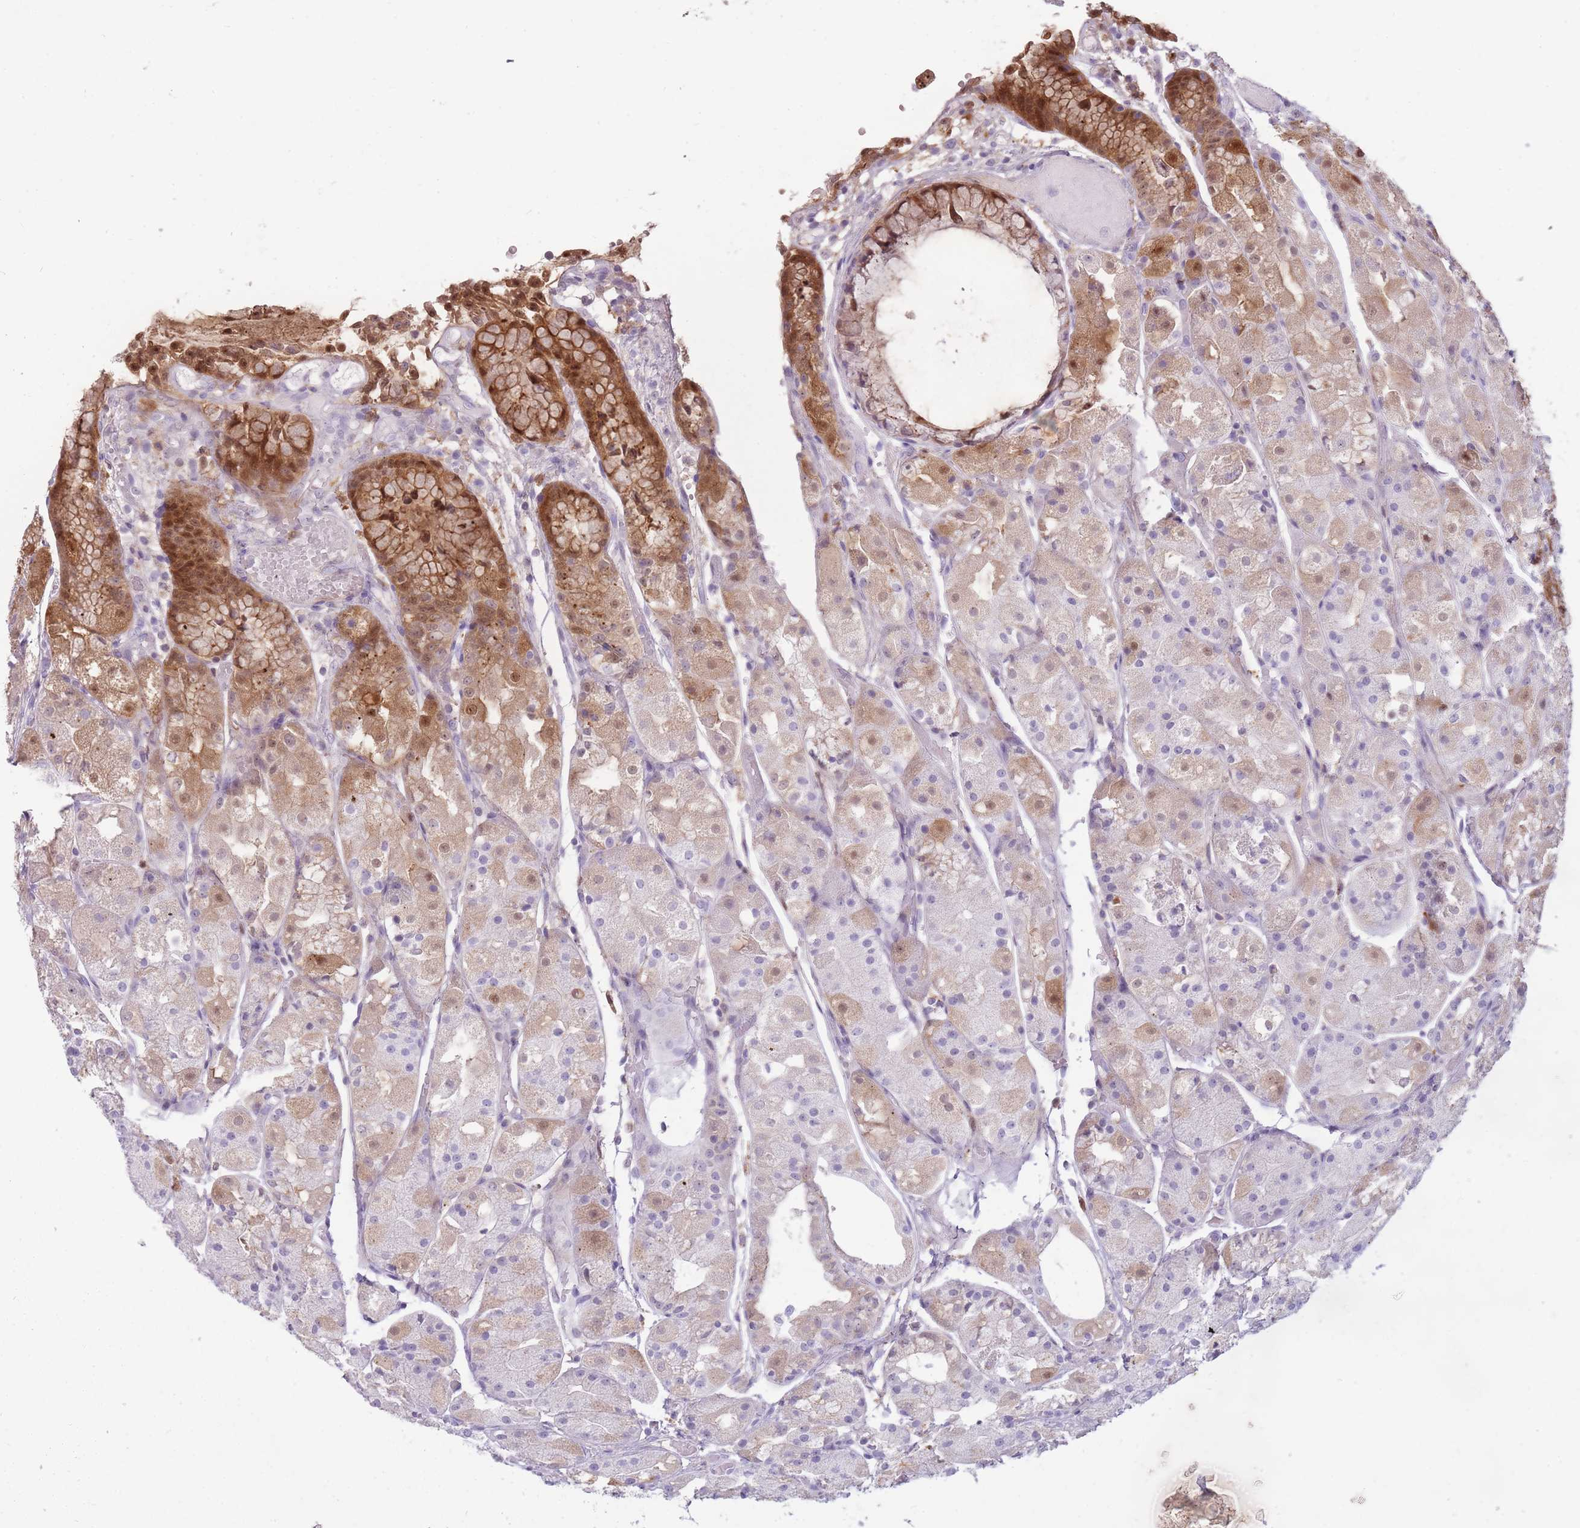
{"staining": {"intensity": "strong", "quantity": "25%-75%", "location": "cytoplasmic/membranous,nuclear"}, "tissue": "stomach", "cell_type": "Glandular cells", "image_type": "normal", "snomed": [{"axis": "morphology", "description": "Normal tissue, NOS"}, {"axis": "topography", "description": "Stomach, upper"}], "caption": "High-power microscopy captured an immunohistochemistry (IHC) image of unremarkable stomach, revealing strong cytoplasmic/membranous,nuclear staining in approximately 25%-75% of glandular cells.", "gene": "LGALS9B", "patient": {"sex": "male", "age": 72}}